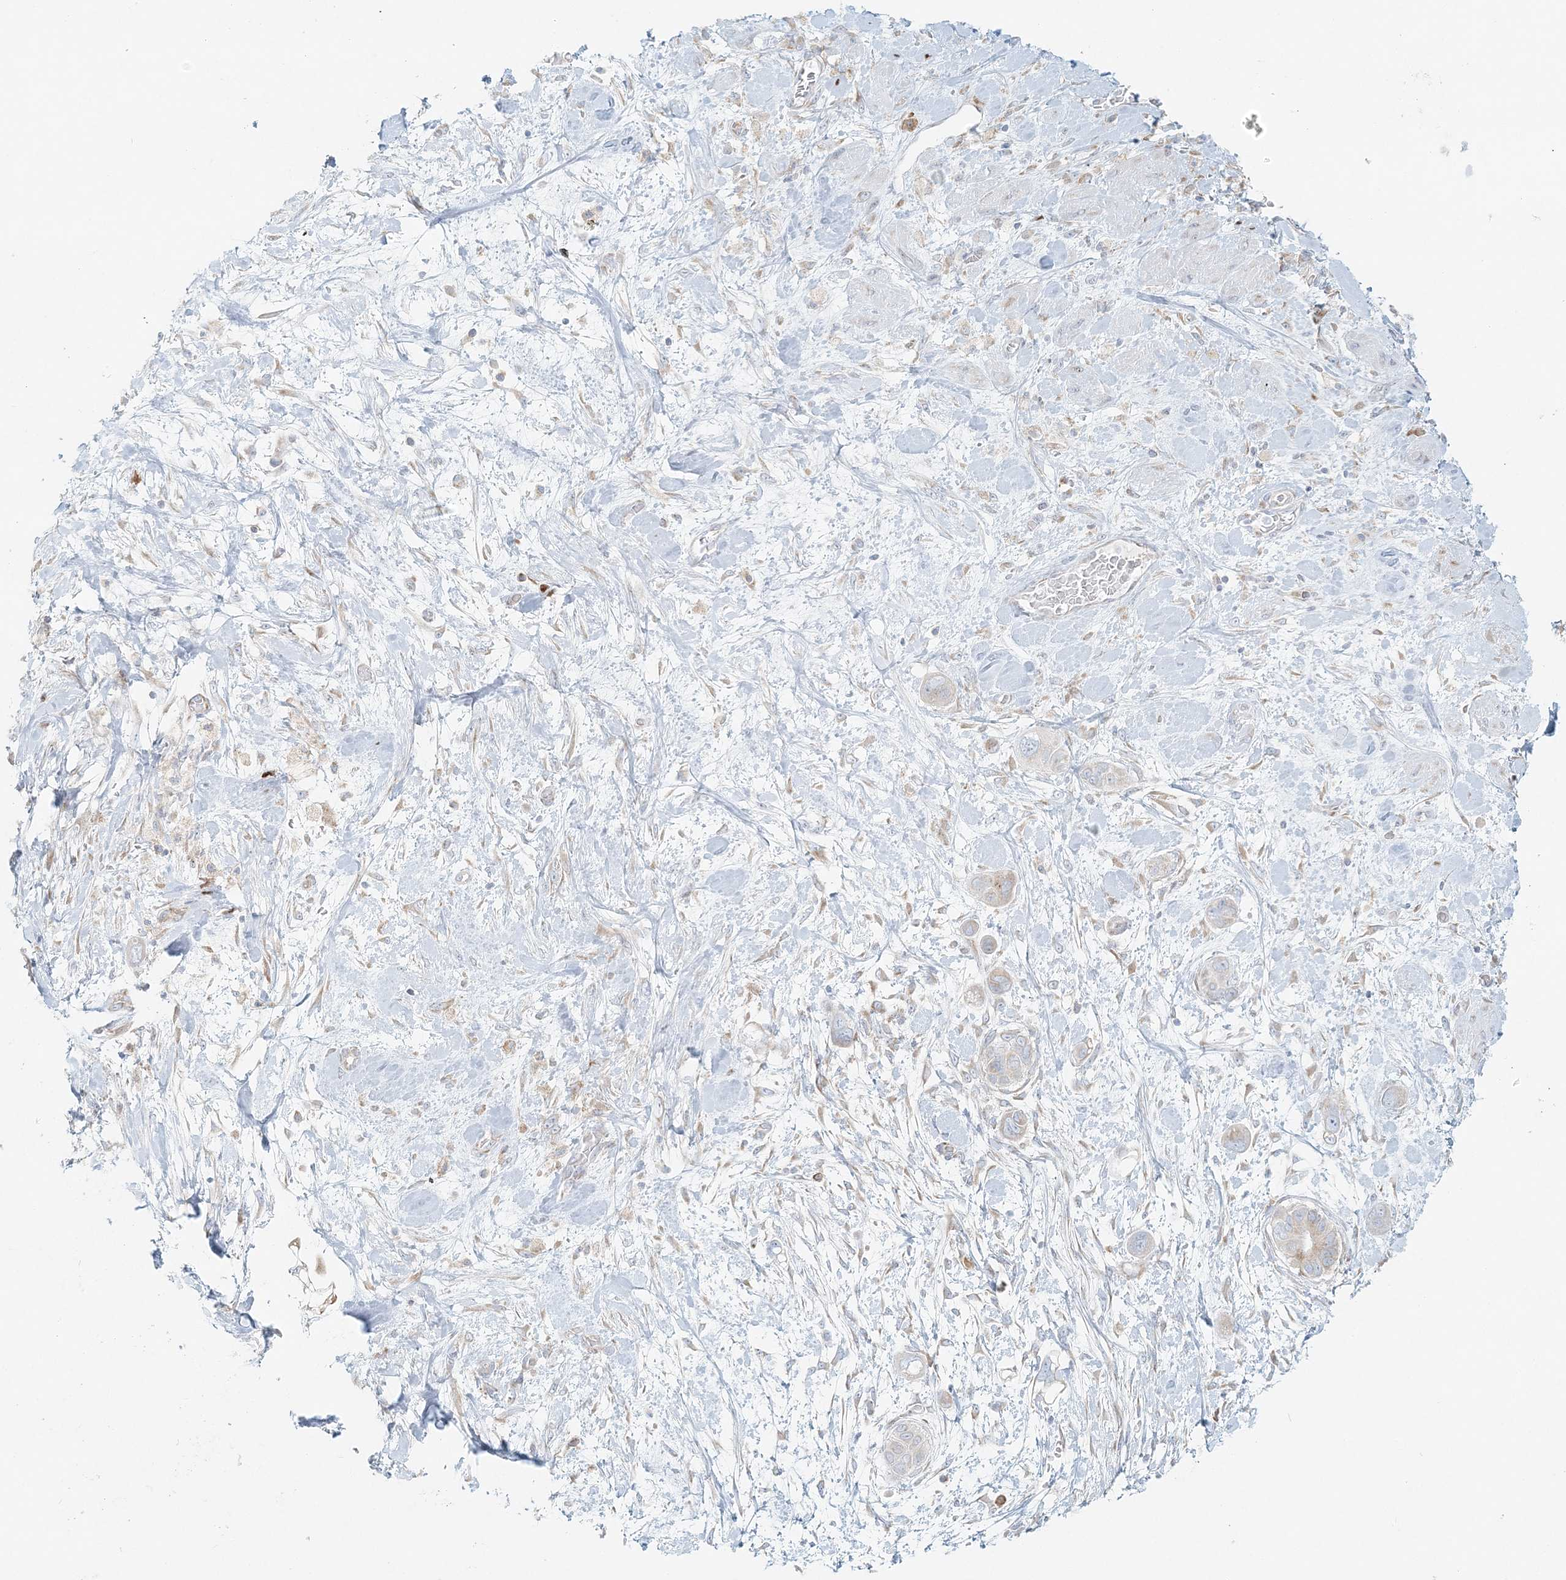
{"staining": {"intensity": "negative", "quantity": "none", "location": "none"}, "tissue": "pancreatic cancer", "cell_type": "Tumor cells", "image_type": "cancer", "snomed": [{"axis": "morphology", "description": "Adenocarcinoma, NOS"}, {"axis": "topography", "description": "Pancreas"}], "caption": "Pancreatic cancer (adenocarcinoma) stained for a protein using immunohistochemistry demonstrates no positivity tumor cells.", "gene": "STK11IP", "patient": {"sex": "male", "age": 68}}